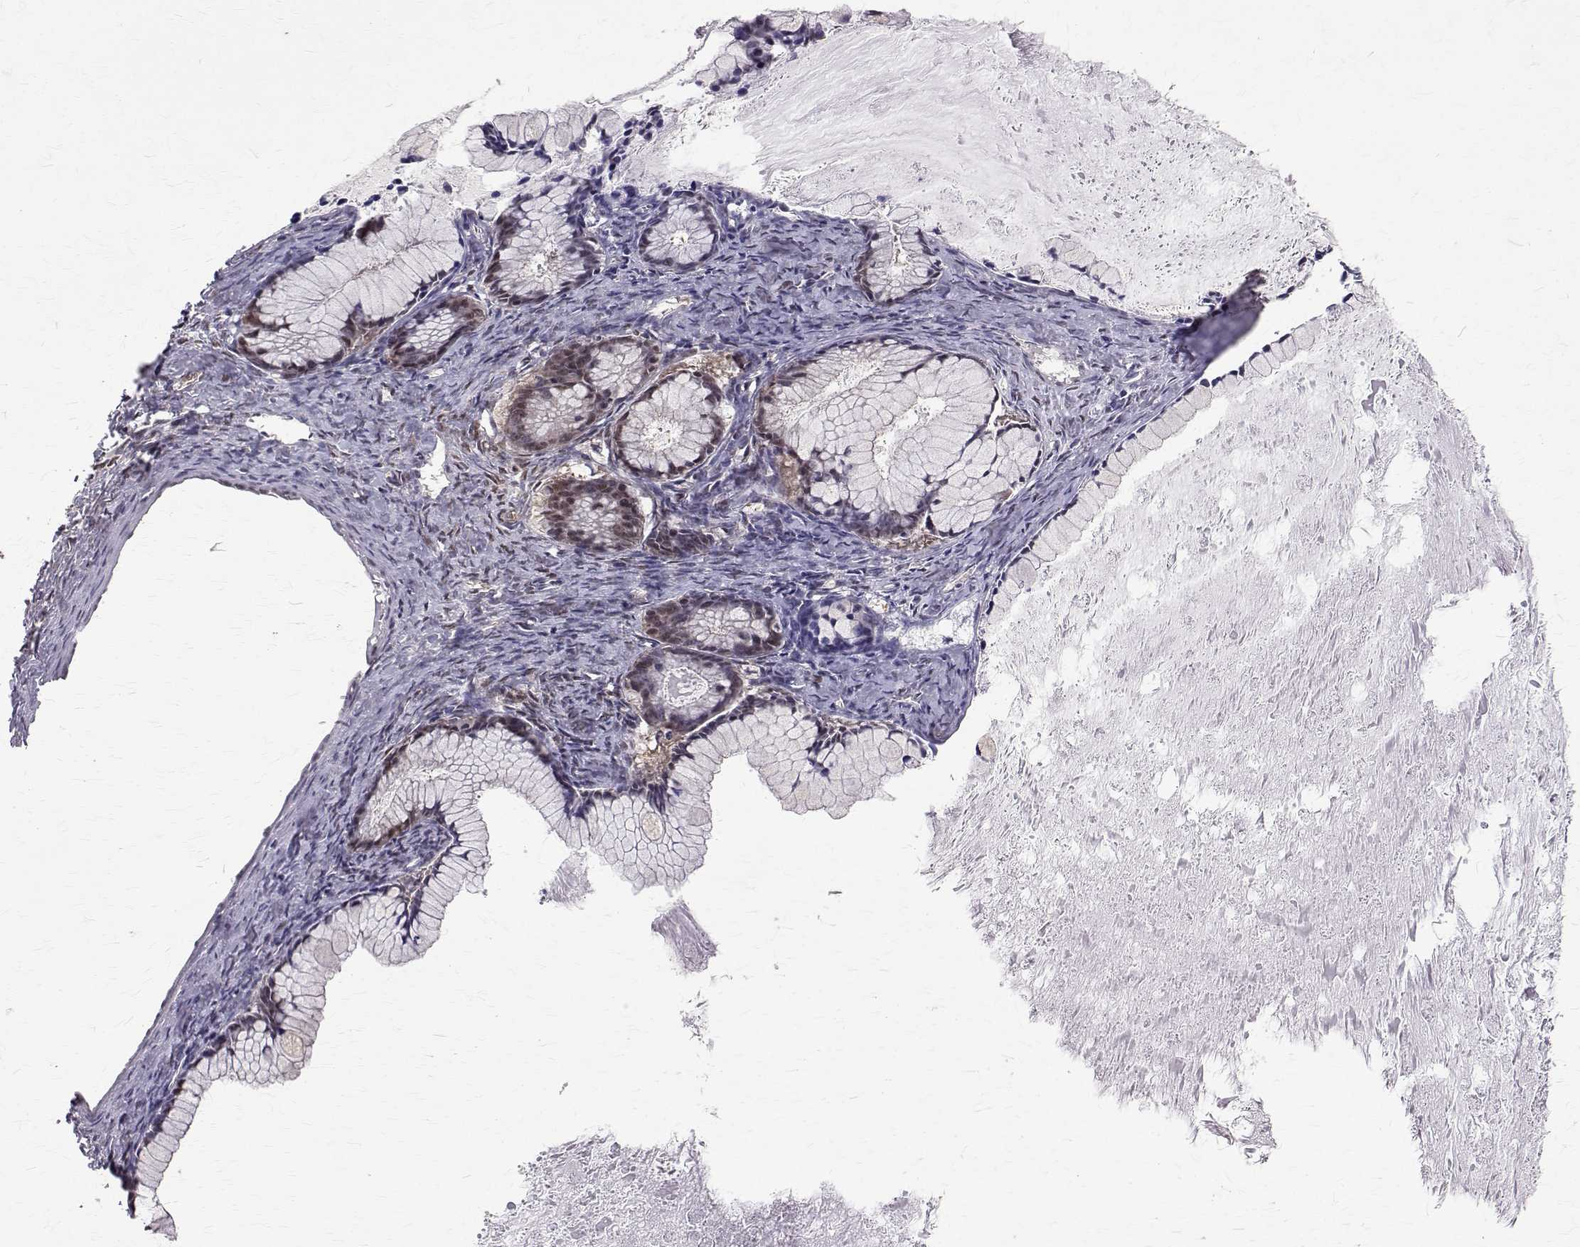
{"staining": {"intensity": "weak", "quantity": "<25%", "location": "nuclear"}, "tissue": "ovarian cancer", "cell_type": "Tumor cells", "image_type": "cancer", "snomed": [{"axis": "morphology", "description": "Cystadenocarcinoma, mucinous, NOS"}, {"axis": "topography", "description": "Ovary"}], "caption": "High magnification brightfield microscopy of ovarian cancer (mucinous cystadenocarcinoma) stained with DAB (3,3'-diaminobenzidine) (brown) and counterstained with hematoxylin (blue): tumor cells show no significant positivity.", "gene": "NIF3L1", "patient": {"sex": "female", "age": 41}}